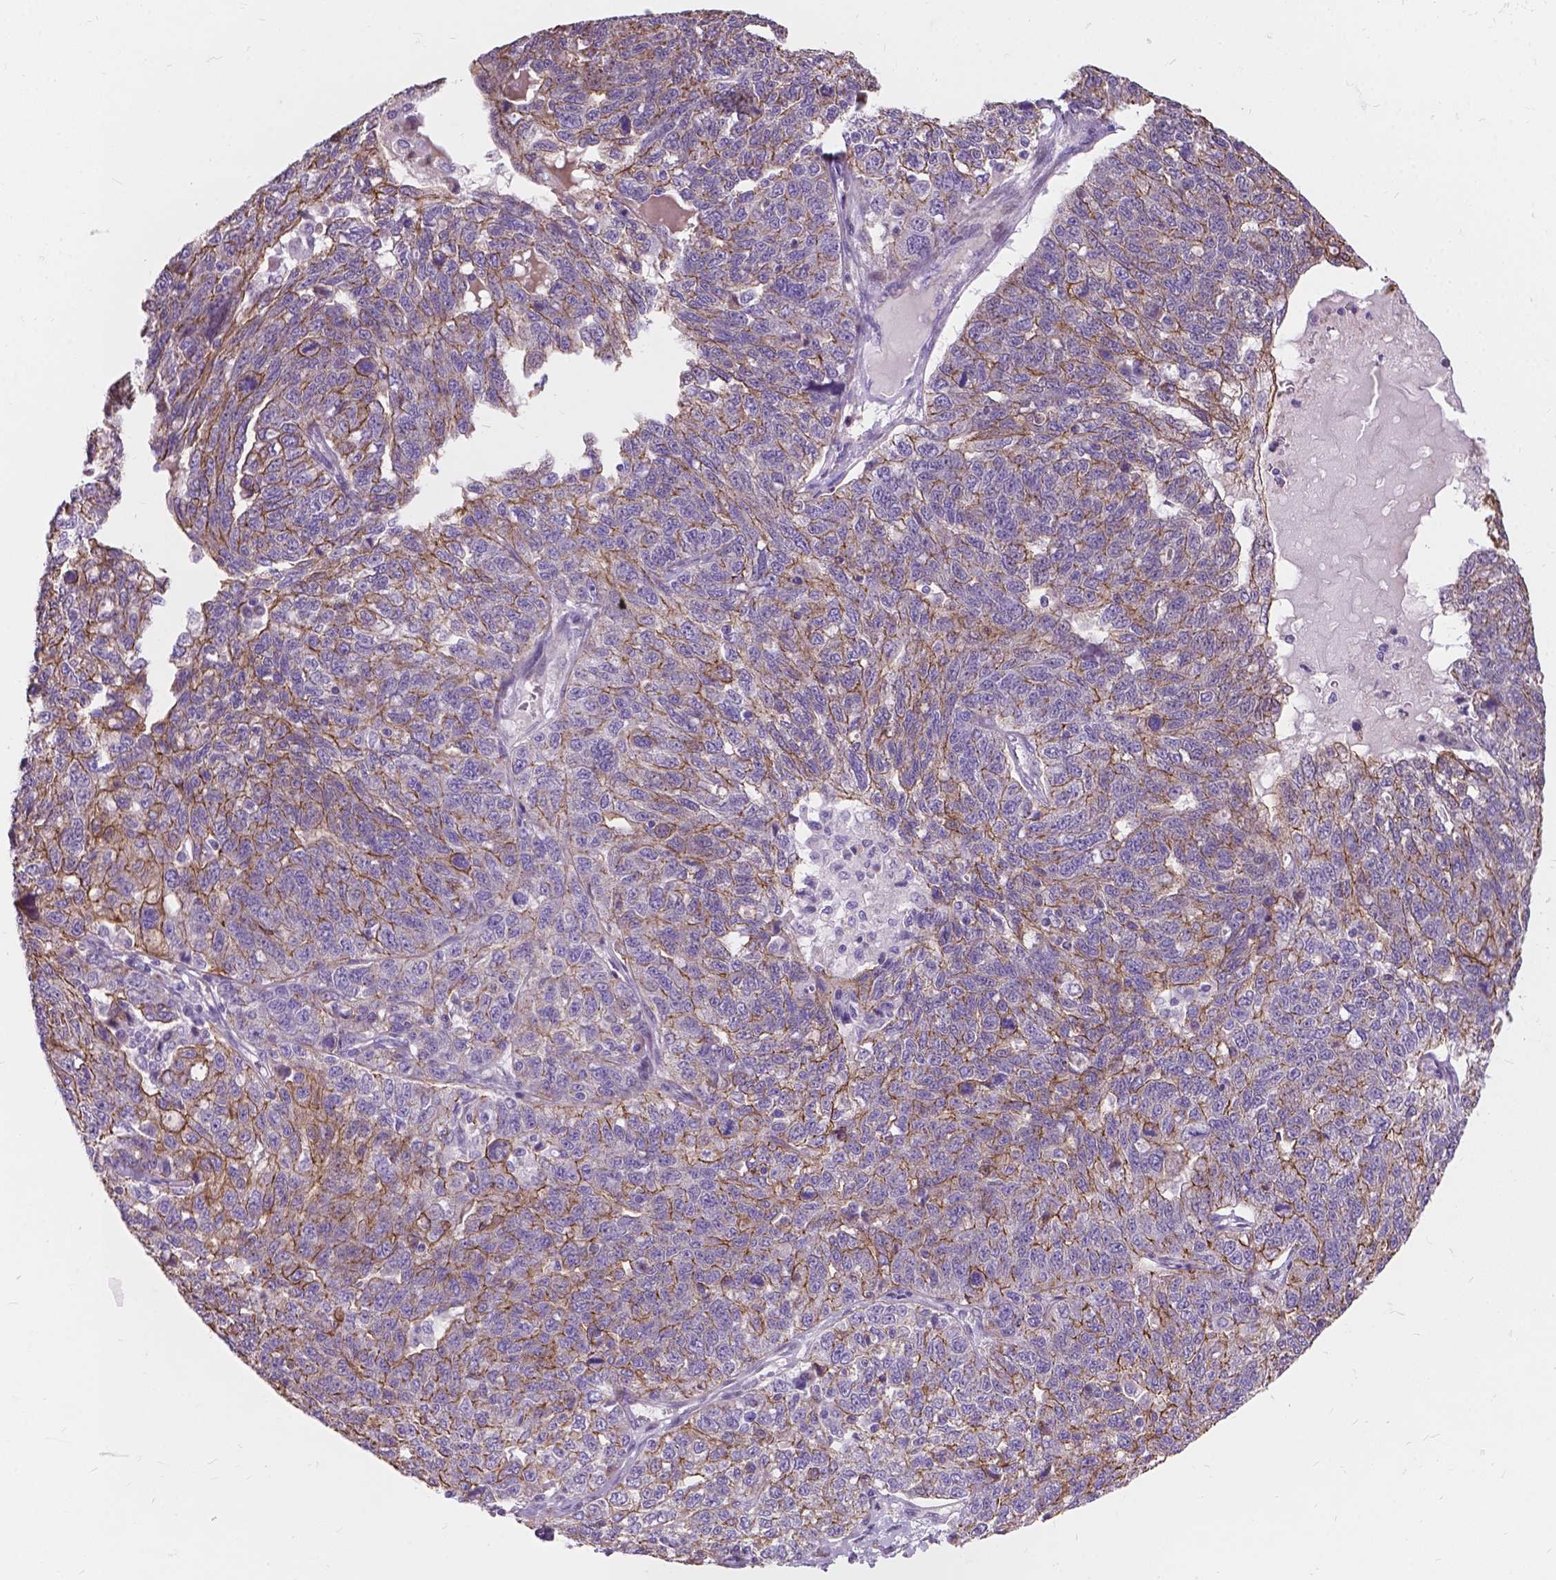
{"staining": {"intensity": "moderate", "quantity": "25%-75%", "location": "cytoplasmic/membranous"}, "tissue": "ovarian cancer", "cell_type": "Tumor cells", "image_type": "cancer", "snomed": [{"axis": "morphology", "description": "Cystadenocarcinoma, serous, NOS"}, {"axis": "topography", "description": "Ovary"}], "caption": "Human ovarian cancer stained for a protein (brown) shows moderate cytoplasmic/membranous positive positivity in about 25%-75% of tumor cells.", "gene": "MYH14", "patient": {"sex": "female", "age": 71}}